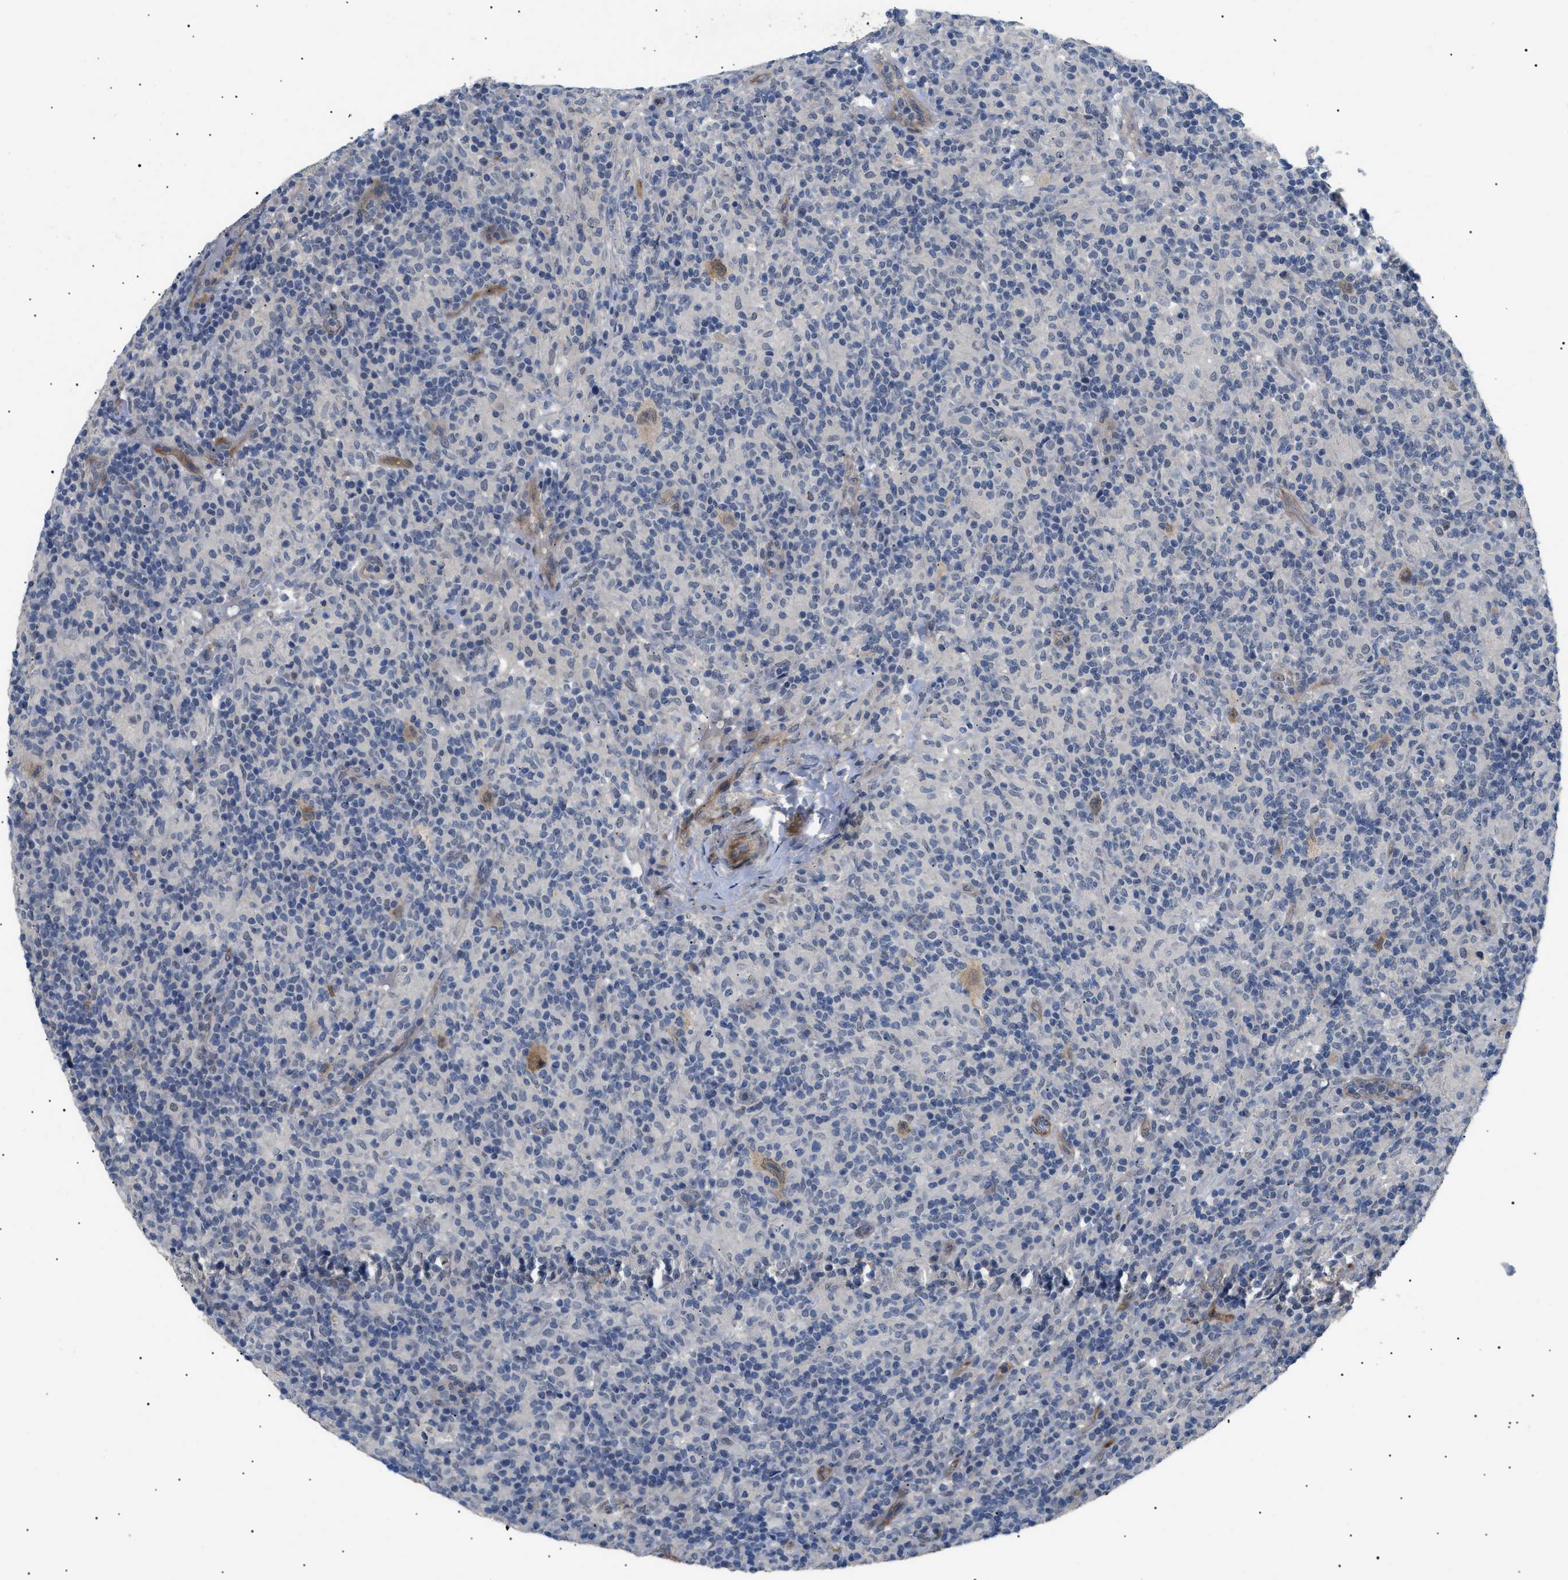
{"staining": {"intensity": "weak", "quantity": ">75%", "location": "cytoplasmic/membranous,nuclear"}, "tissue": "lymphoma", "cell_type": "Tumor cells", "image_type": "cancer", "snomed": [{"axis": "morphology", "description": "Hodgkin's disease, NOS"}, {"axis": "topography", "description": "Lymph node"}], "caption": "Immunohistochemistry of human Hodgkin's disease exhibits low levels of weak cytoplasmic/membranous and nuclear positivity in approximately >75% of tumor cells. The protein is stained brown, and the nuclei are stained in blue (DAB (3,3'-diaminobenzidine) IHC with brightfield microscopy, high magnification).", "gene": "CRCP", "patient": {"sex": "male", "age": 70}}